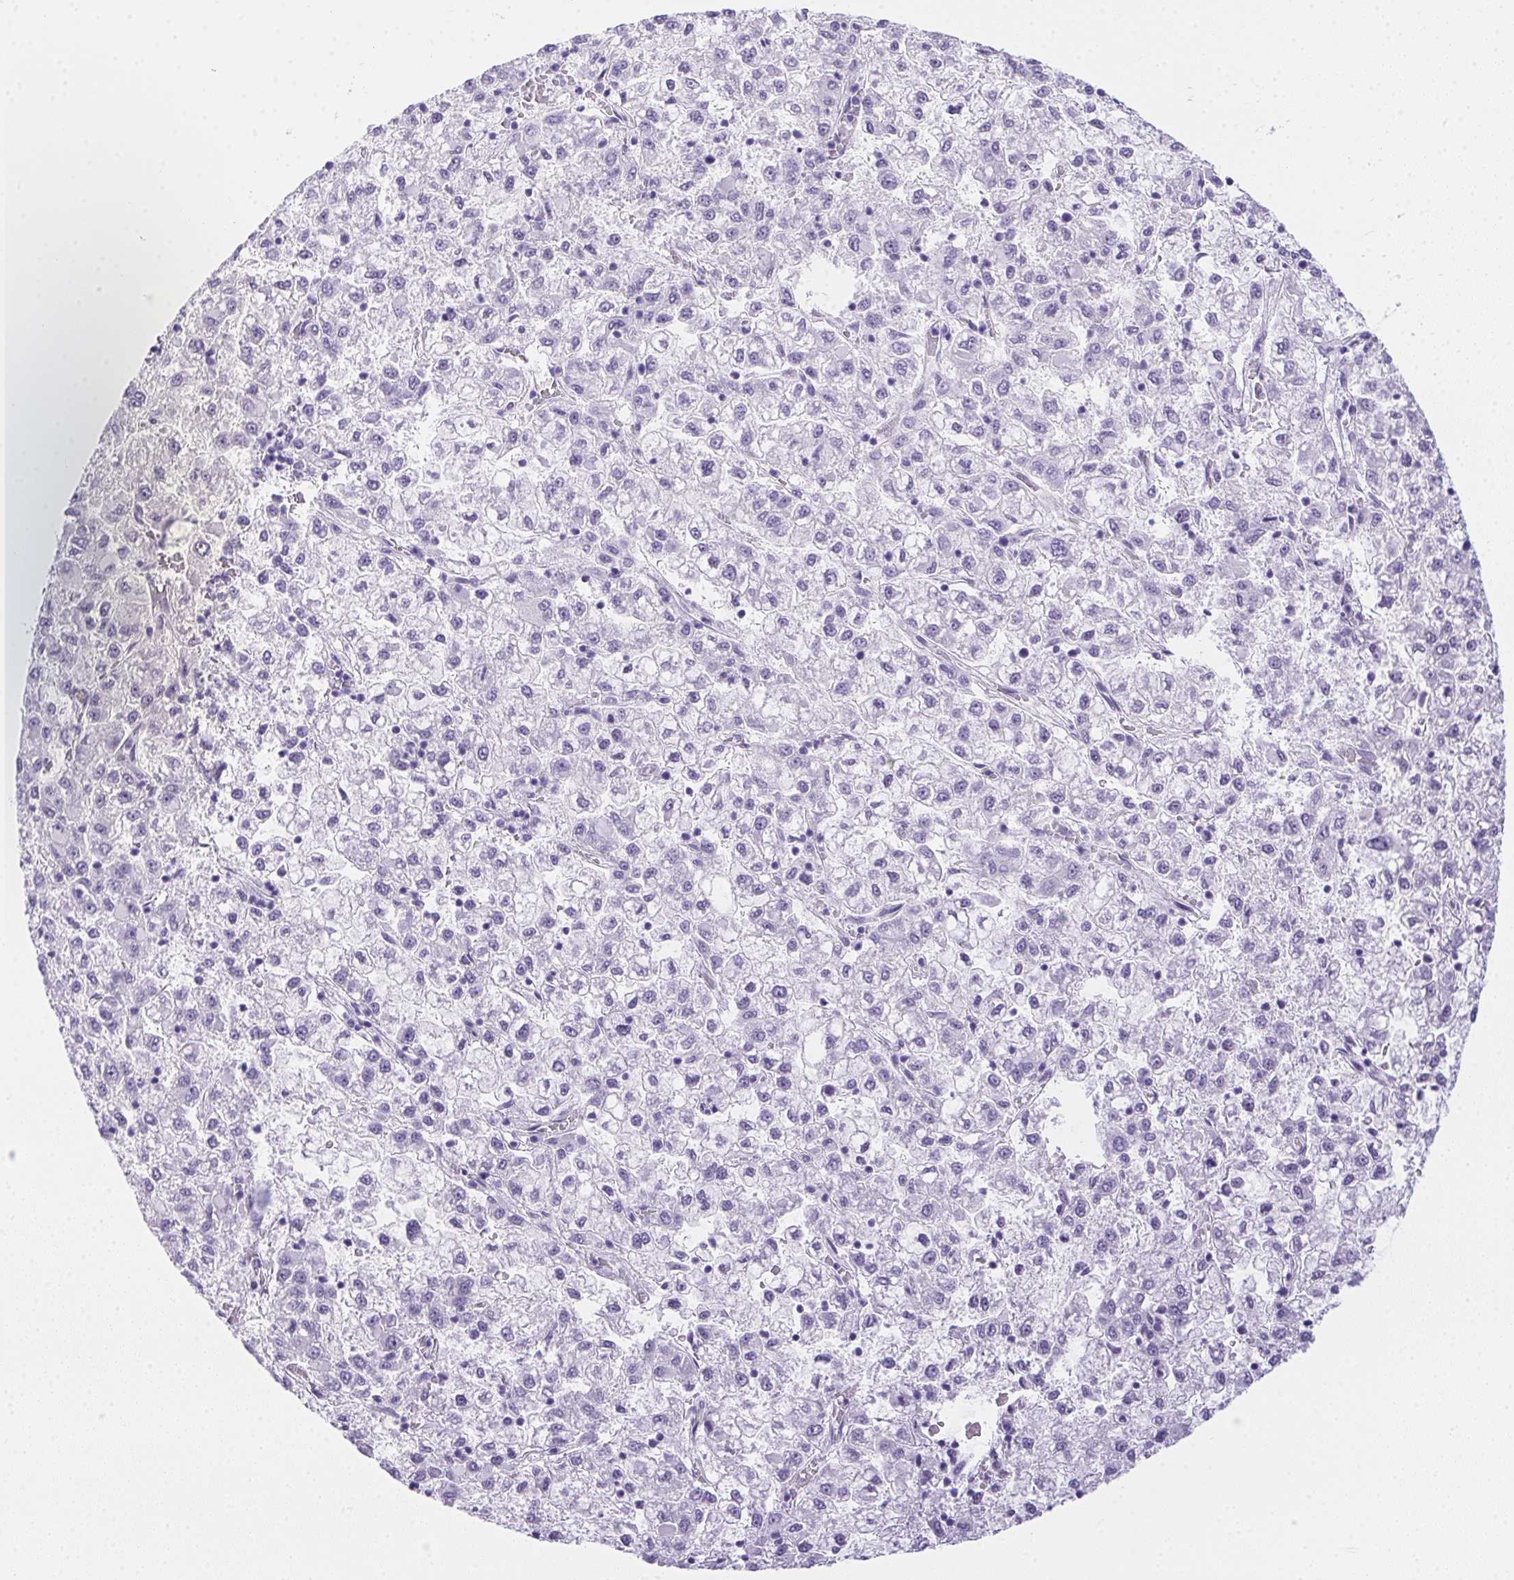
{"staining": {"intensity": "negative", "quantity": "none", "location": "none"}, "tissue": "liver cancer", "cell_type": "Tumor cells", "image_type": "cancer", "snomed": [{"axis": "morphology", "description": "Carcinoma, Hepatocellular, NOS"}, {"axis": "topography", "description": "Liver"}], "caption": "Immunohistochemical staining of liver hepatocellular carcinoma displays no significant positivity in tumor cells.", "gene": "SPACA5B", "patient": {"sex": "male", "age": 40}}